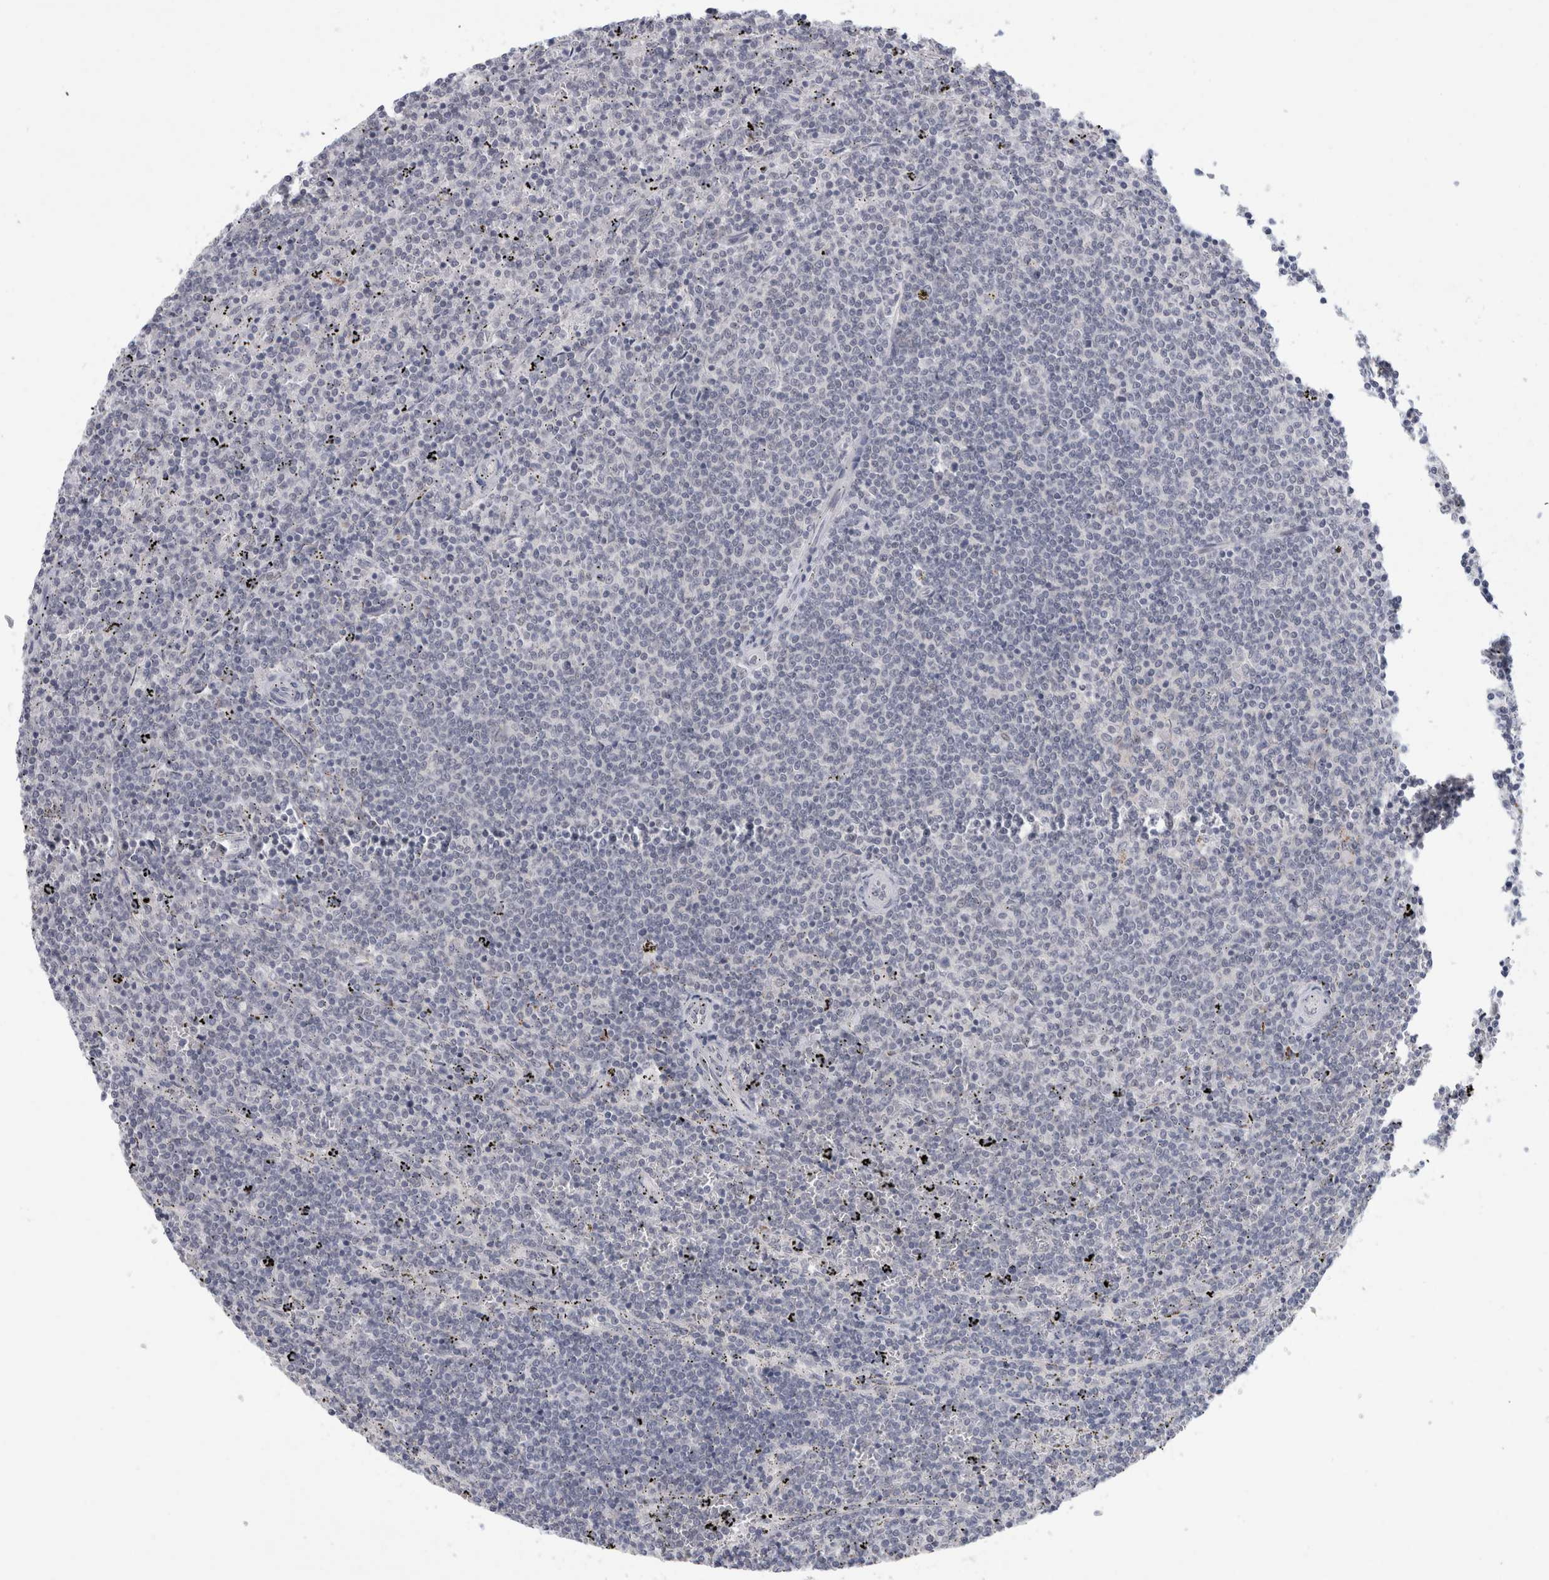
{"staining": {"intensity": "negative", "quantity": "none", "location": "none"}, "tissue": "lymphoma", "cell_type": "Tumor cells", "image_type": "cancer", "snomed": [{"axis": "morphology", "description": "Malignant lymphoma, non-Hodgkin's type, Low grade"}, {"axis": "topography", "description": "Spleen"}], "caption": "Tumor cells show no significant expression in lymphoma.", "gene": "NIPA1", "patient": {"sex": "female", "age": 50}}